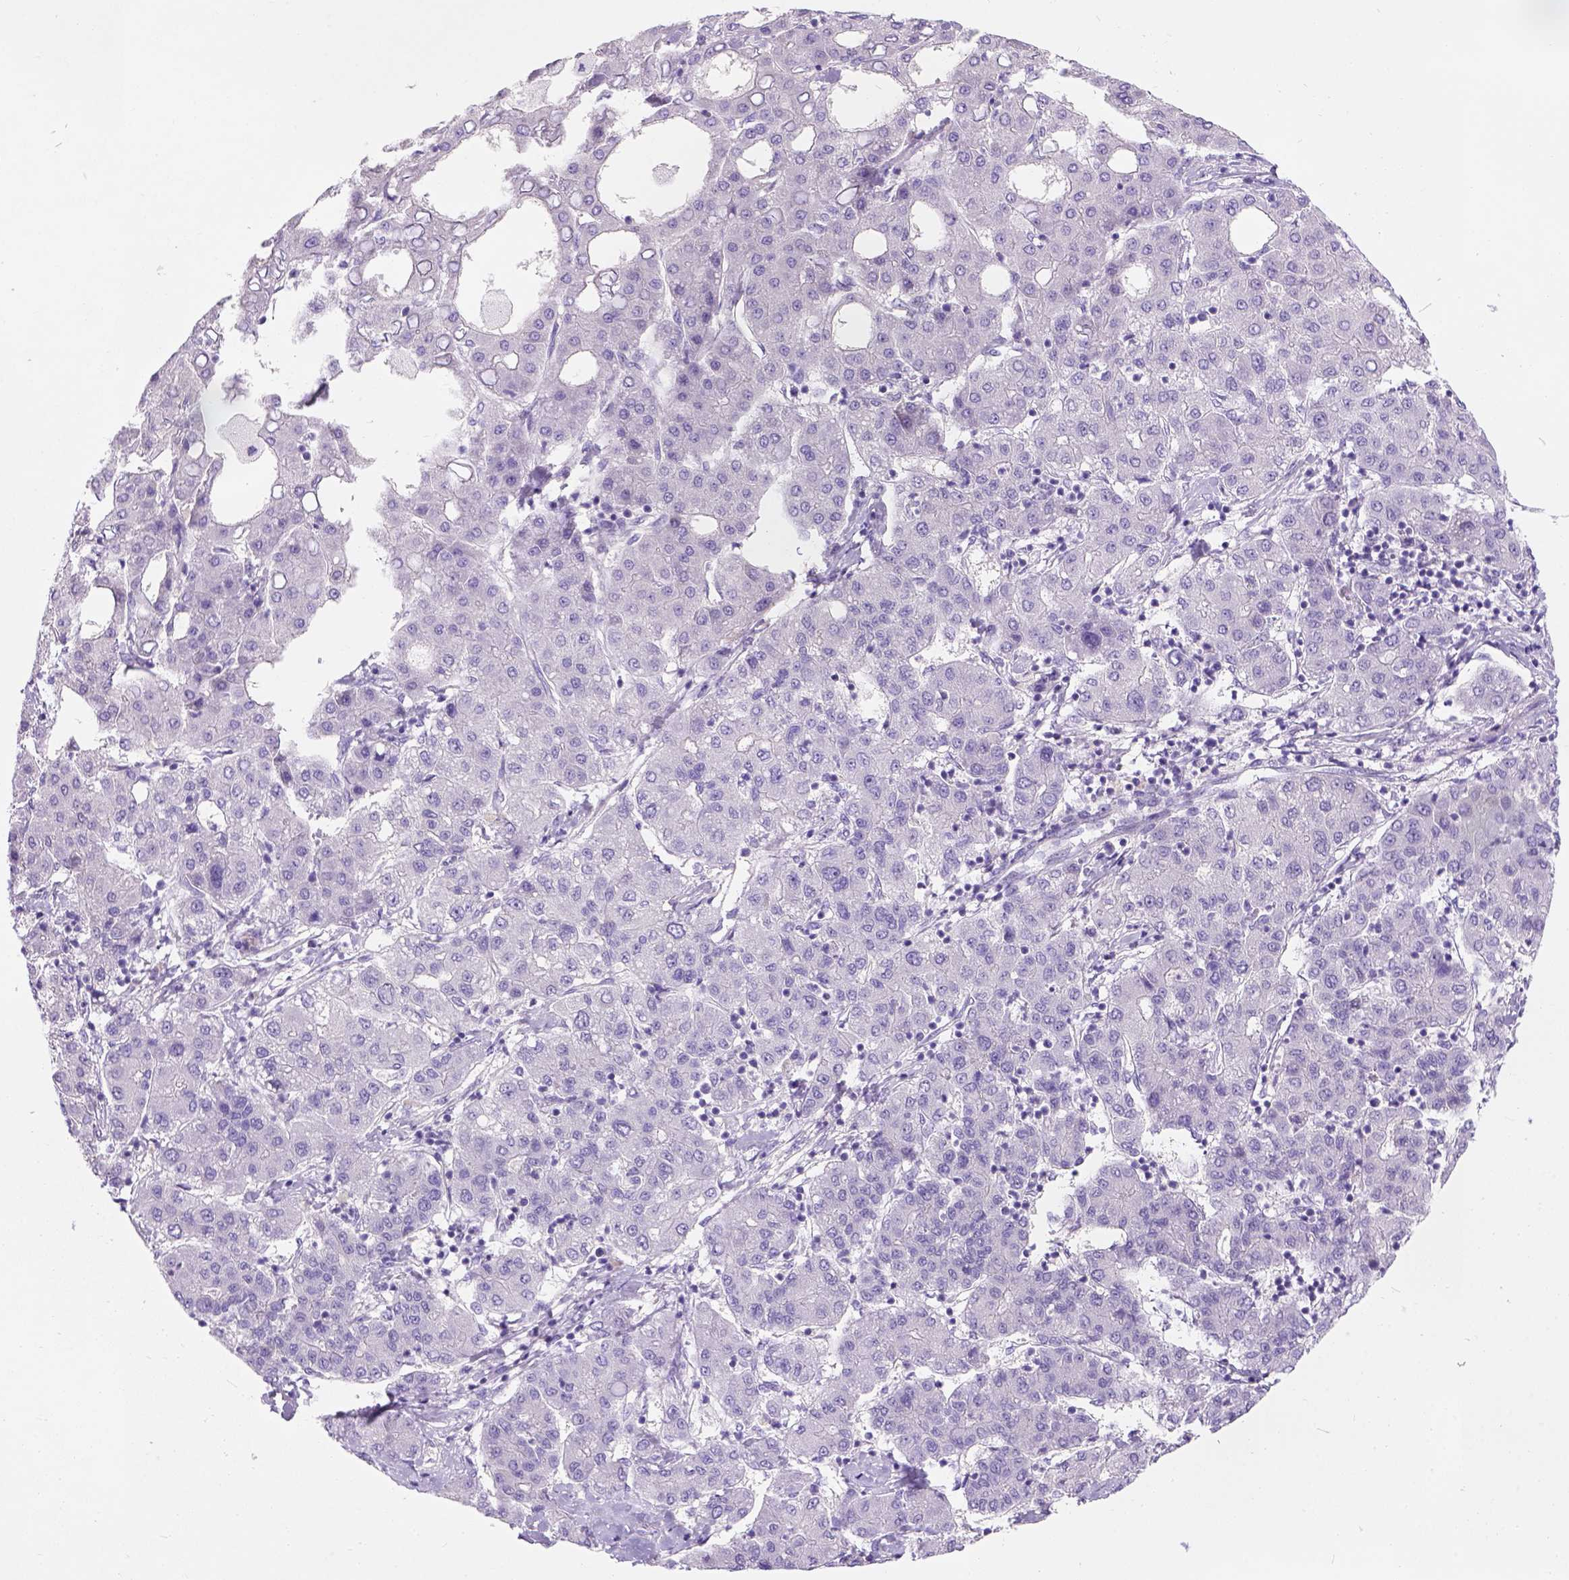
{"staining": {"intensity": "negative", "quantity": "none", "location": "none"}, "tissue": "liver cancer", "cell_type": "Tumor cells", "image_type": "cancer", "snomed": [{"axis": "morphology", "description": "Carcinoma, Hepatocellular, NOS"}, {"axis": "topography", "description": "Liver"}], "caption": "Human liver hepatocellular carcinoma stained for a protein using IHC exhibits no expression in tumor cells.", "gene": "C20orf144", "patient": {"sex": "male", "age": 65}}